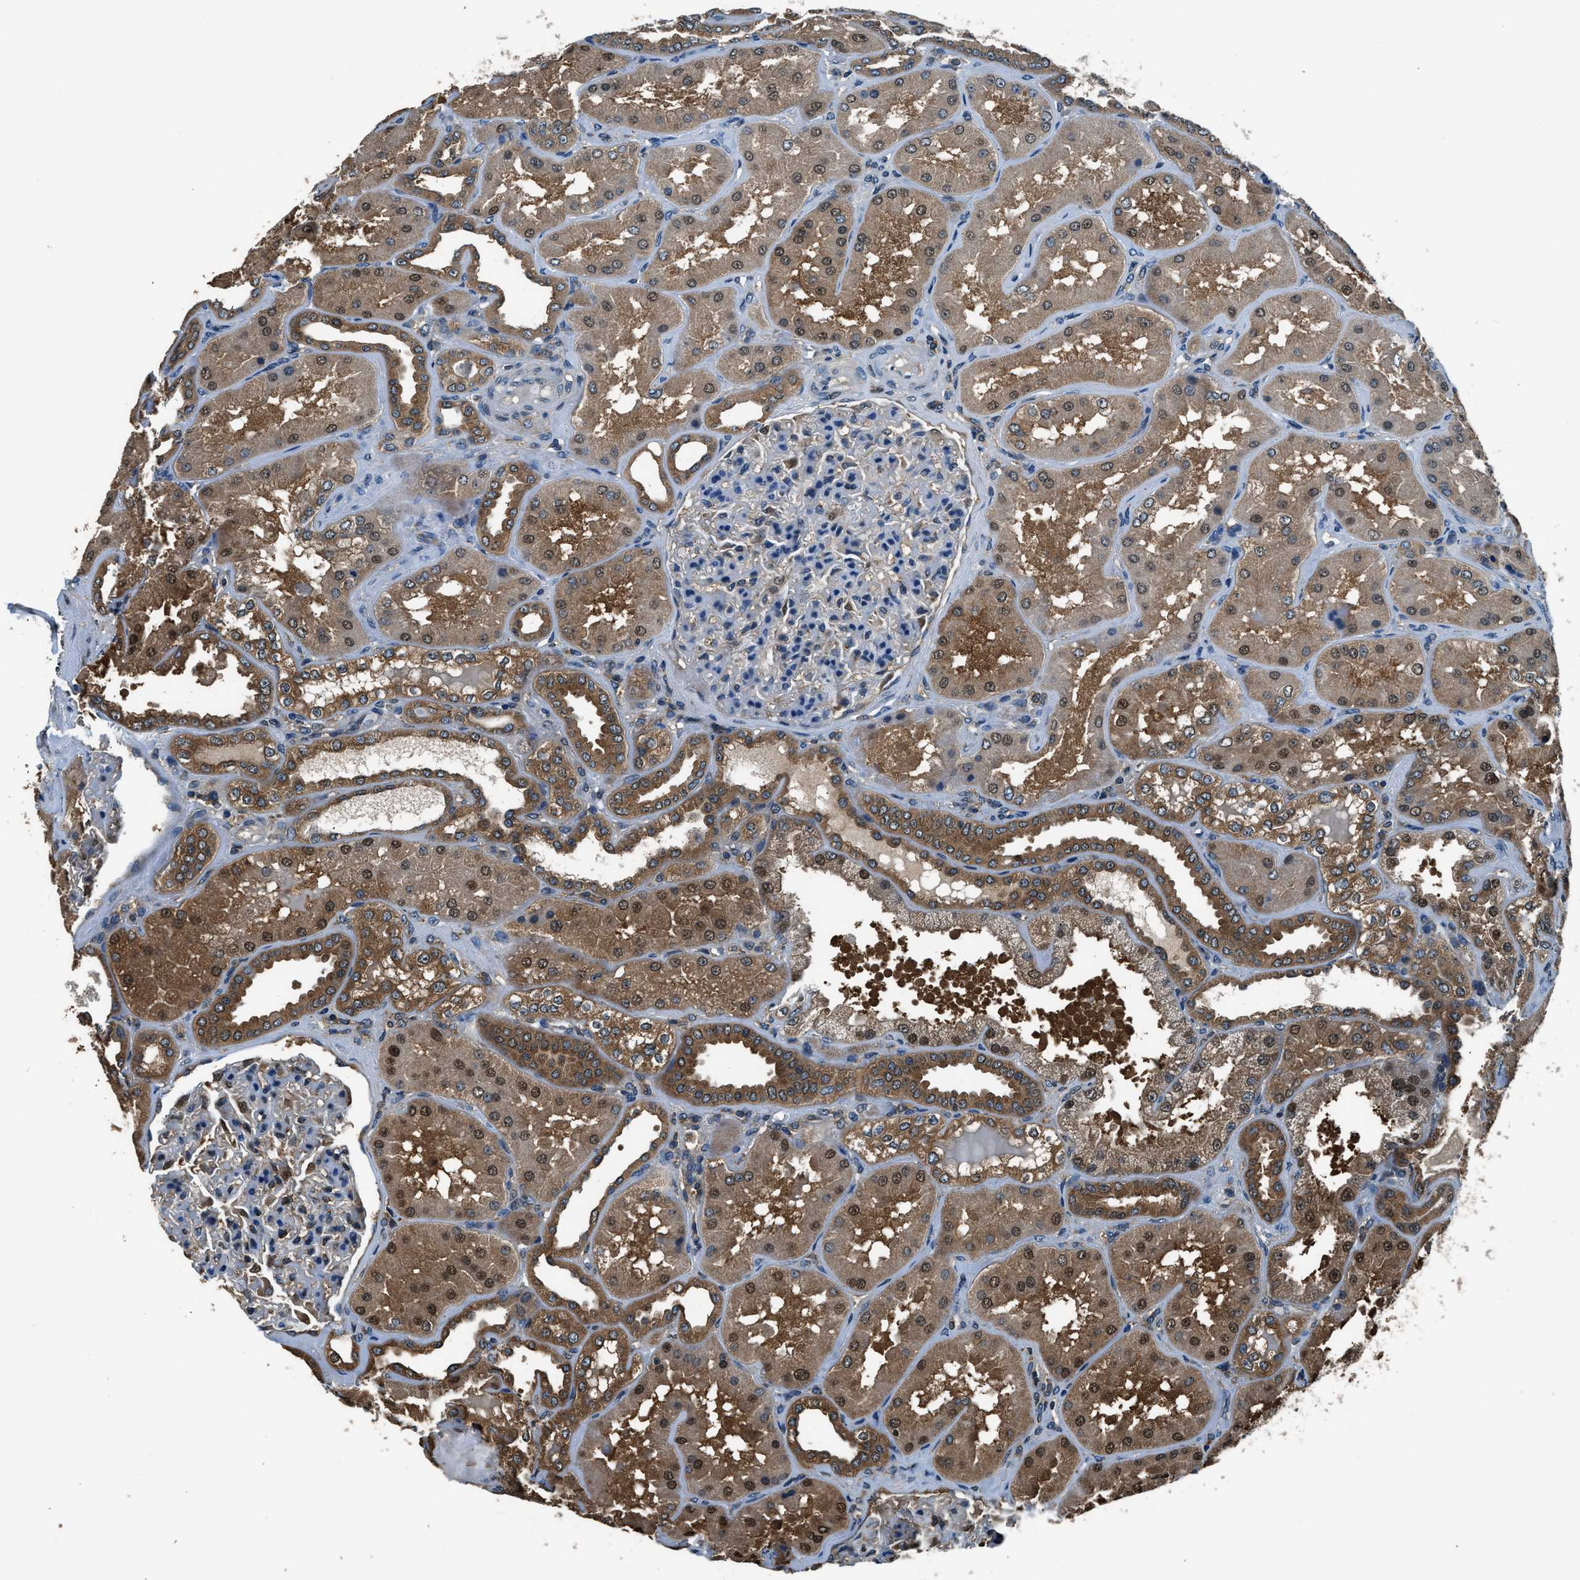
{"staining": {"intensity": "moderate", "quantity": "<25%", "location": "cytoplasmic/membranous"}, "tissue": "kidney", "cell_type": "Cells in glomeruli", "image_type": "normal", "snomed": [{"axis": "morphology", "description": "Normal tissue, NOS"}, {"axis": "topography", "description": "Kidney"}], "caption": "Immunohistochemical staining of unremarkable human kidney demonstrates <25% levels of moderate cytoplasmic/membranous protein positivity in about <25% of cells in glomeruli.", "gene": "ARFGAP2", "patient": {"sex": "female", "age": 56}}